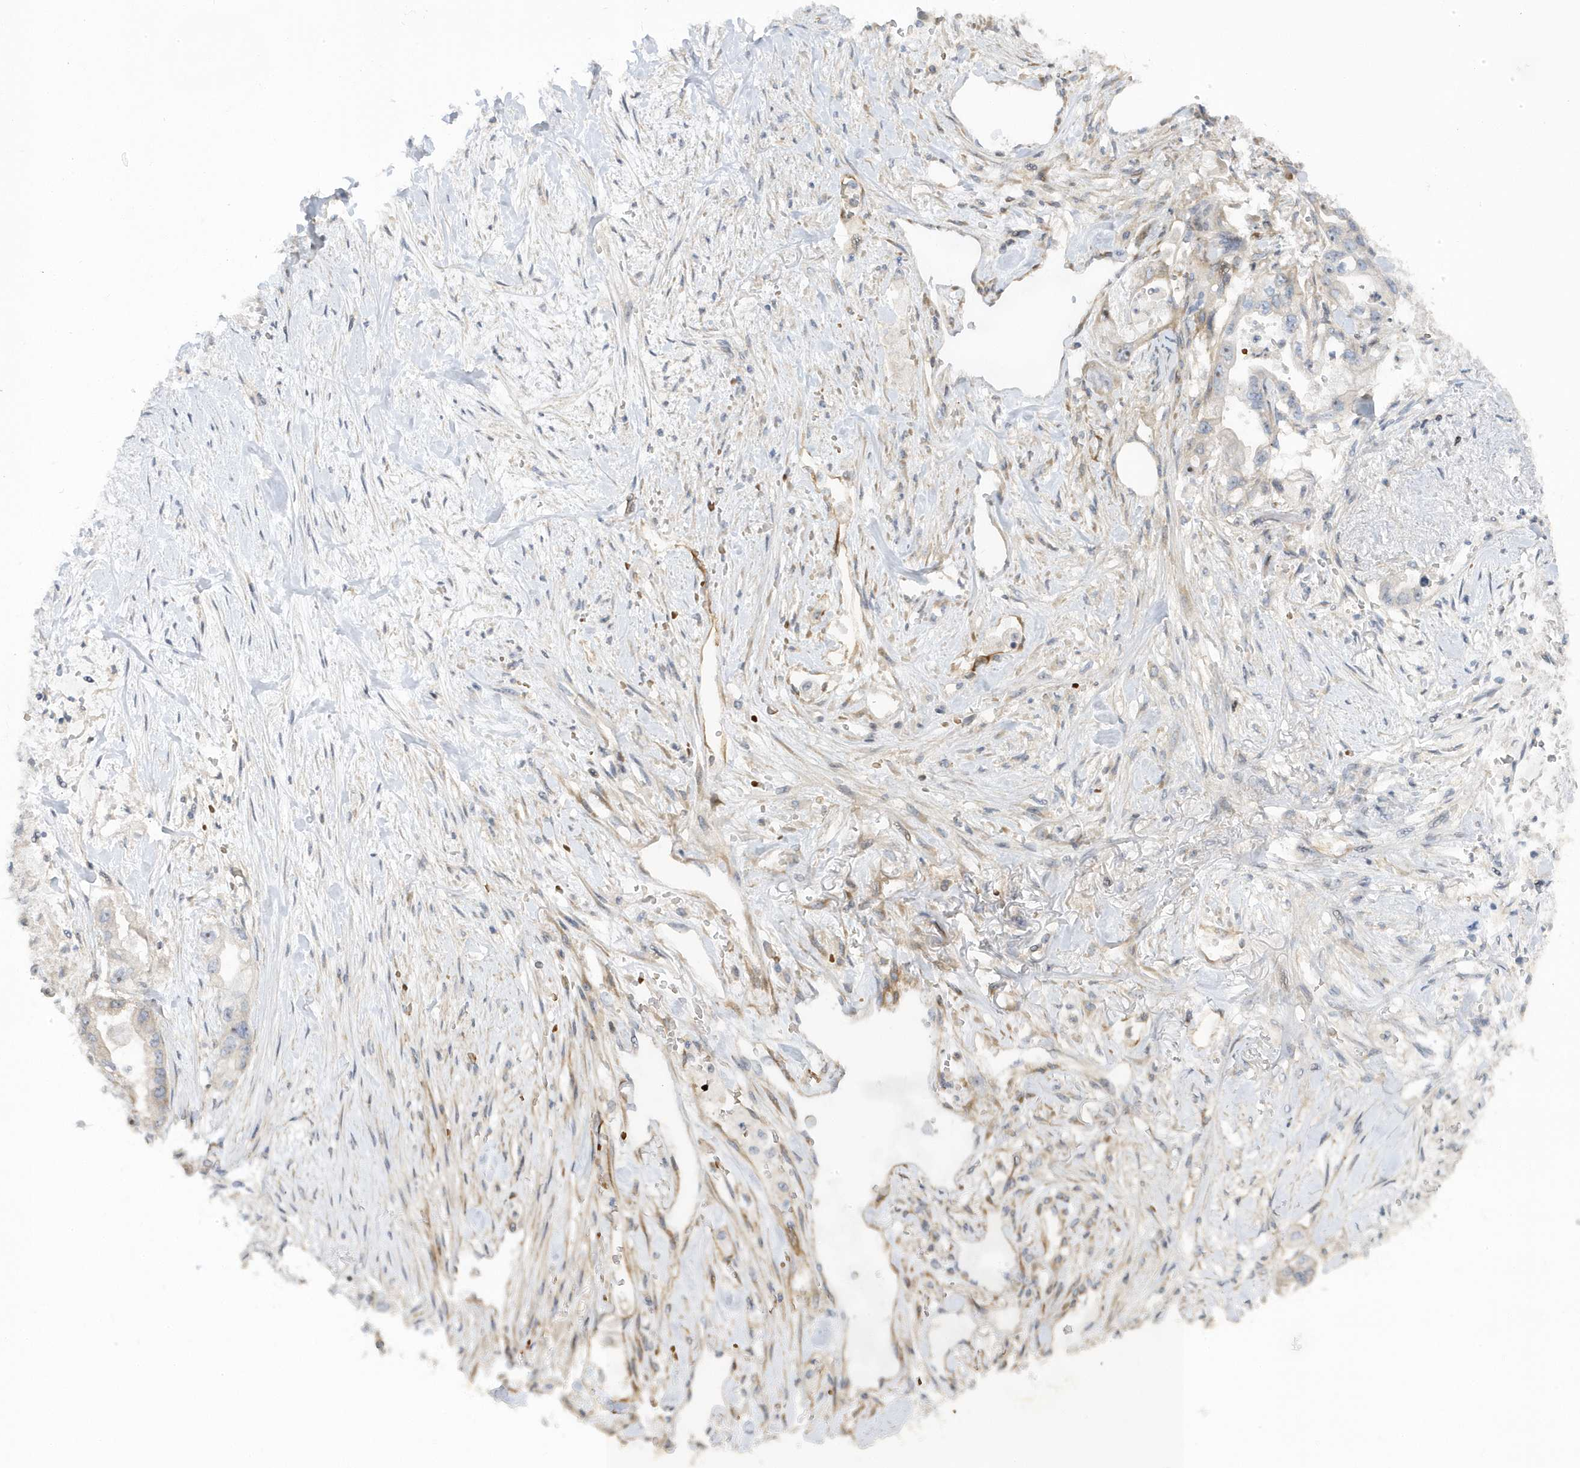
{"staining": {"intensity": "negative", "quantity": "none", "location": "none"}, "tissue": "stomach cancer", "cell_type": "Tumor cells", "image_type": "cancer", "snomed": [{"axis": "morphology", "description": "Adenocarcinoma, NOS"}, {"axis": "topography", "description": "Stomach"}], "caption": "DAB immunohistochemical staining of stomach cancer shows no significant staining in tumor cells. (DAB (3,3'-diaminobenzidine) immunohistochemistry (IHC) visualized using brightfield microscopy, high magnification).", "gene": "MAP7D3", "patient": {"sex": "male", "age": 62}}